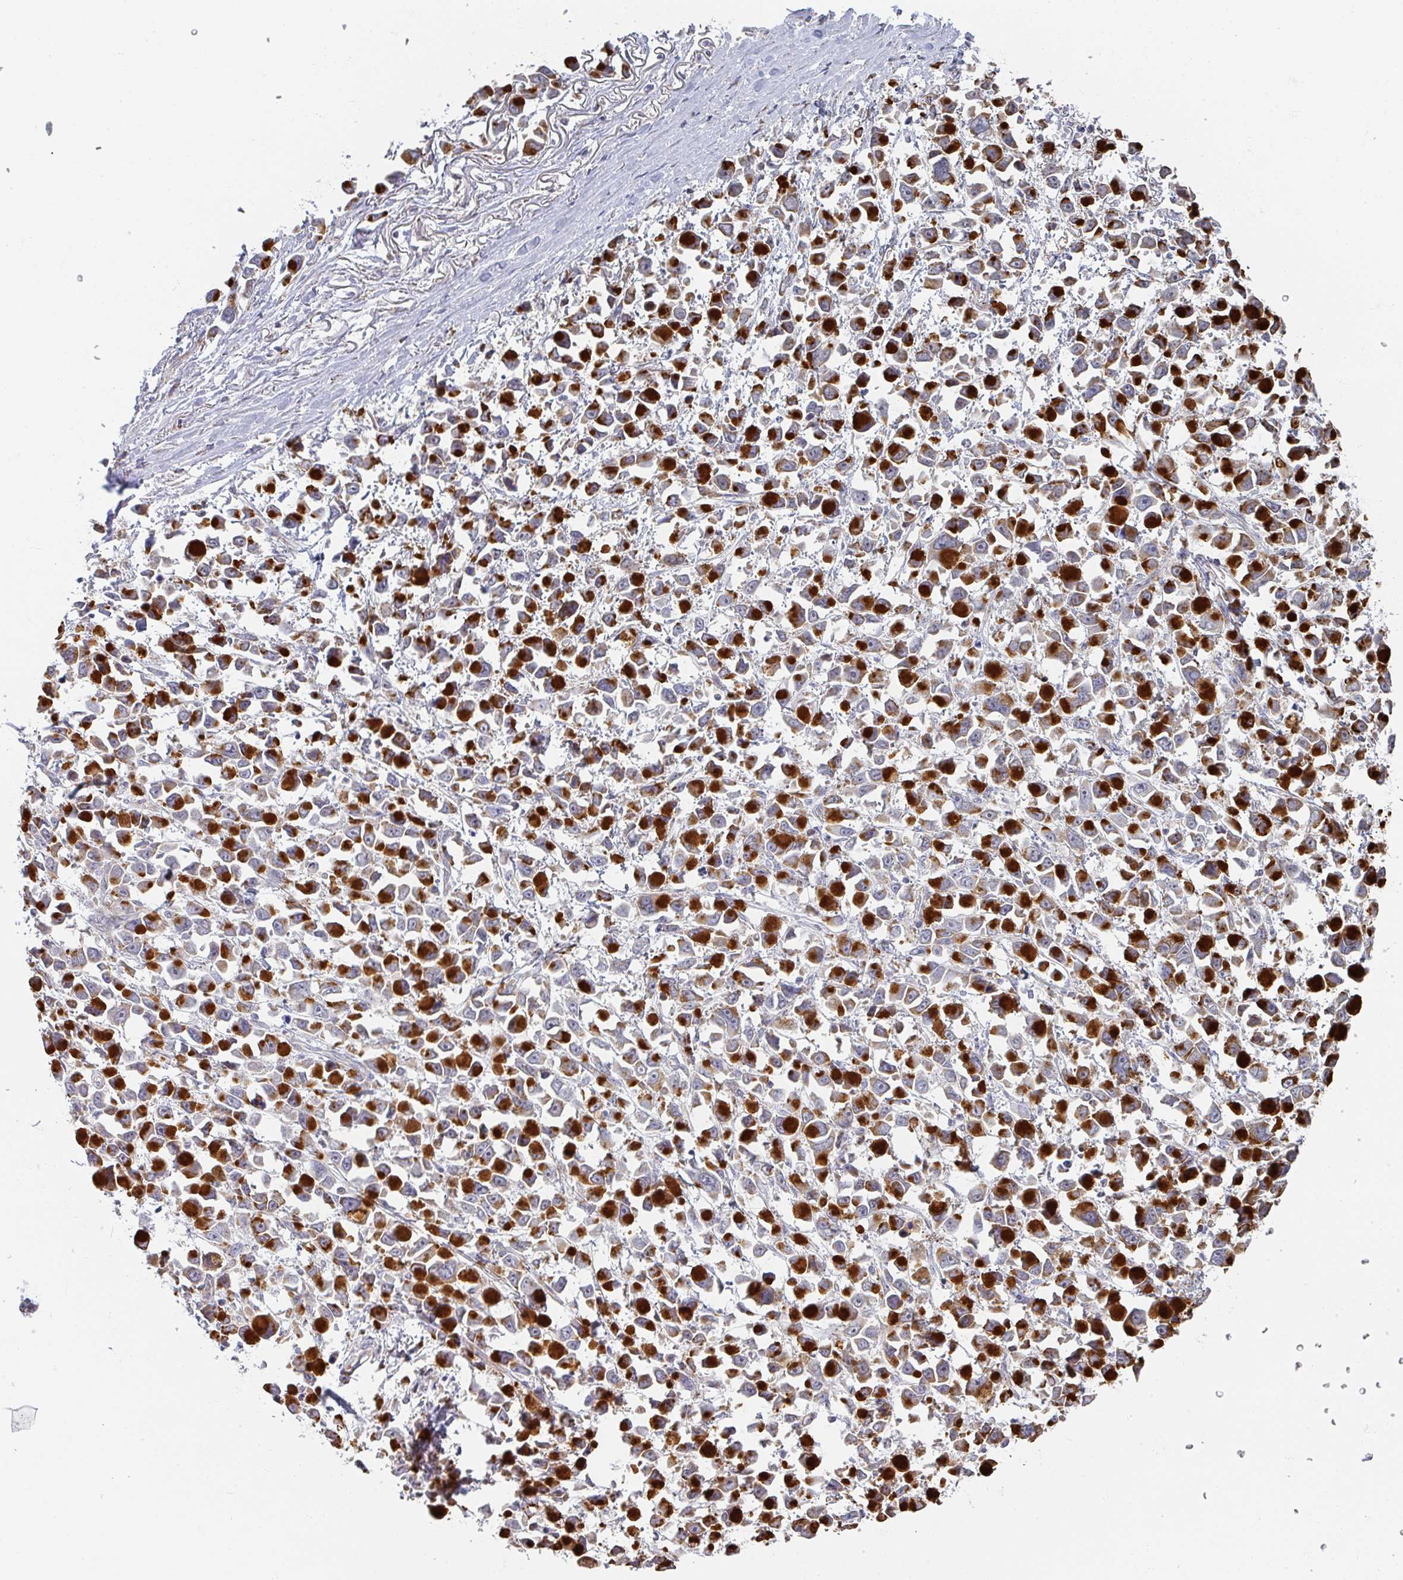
{"staining": {"intensity": "strong", "quantity": "25%-75%", "location": "cytoplasmic/membranous"}, "tissue": "stomach cancer", "cell_type": "Tumor cells", "image_type": "cancer", "snomed": [{"axis": "morphology", "description": "Adenocarcinoma, NOS"}, {"axis": "topography", "description": "Stomach"}], "caption": "High-power microscopy captured an immunohistochemistry micrograph of stomach cancer (adenocarcinoma), revealing strong cytoplasmic/membranous expression in approximately 25%-75% of tumor cells.", "gene": "ZNF526", "patient": {"sex": "female", "age": 81}}